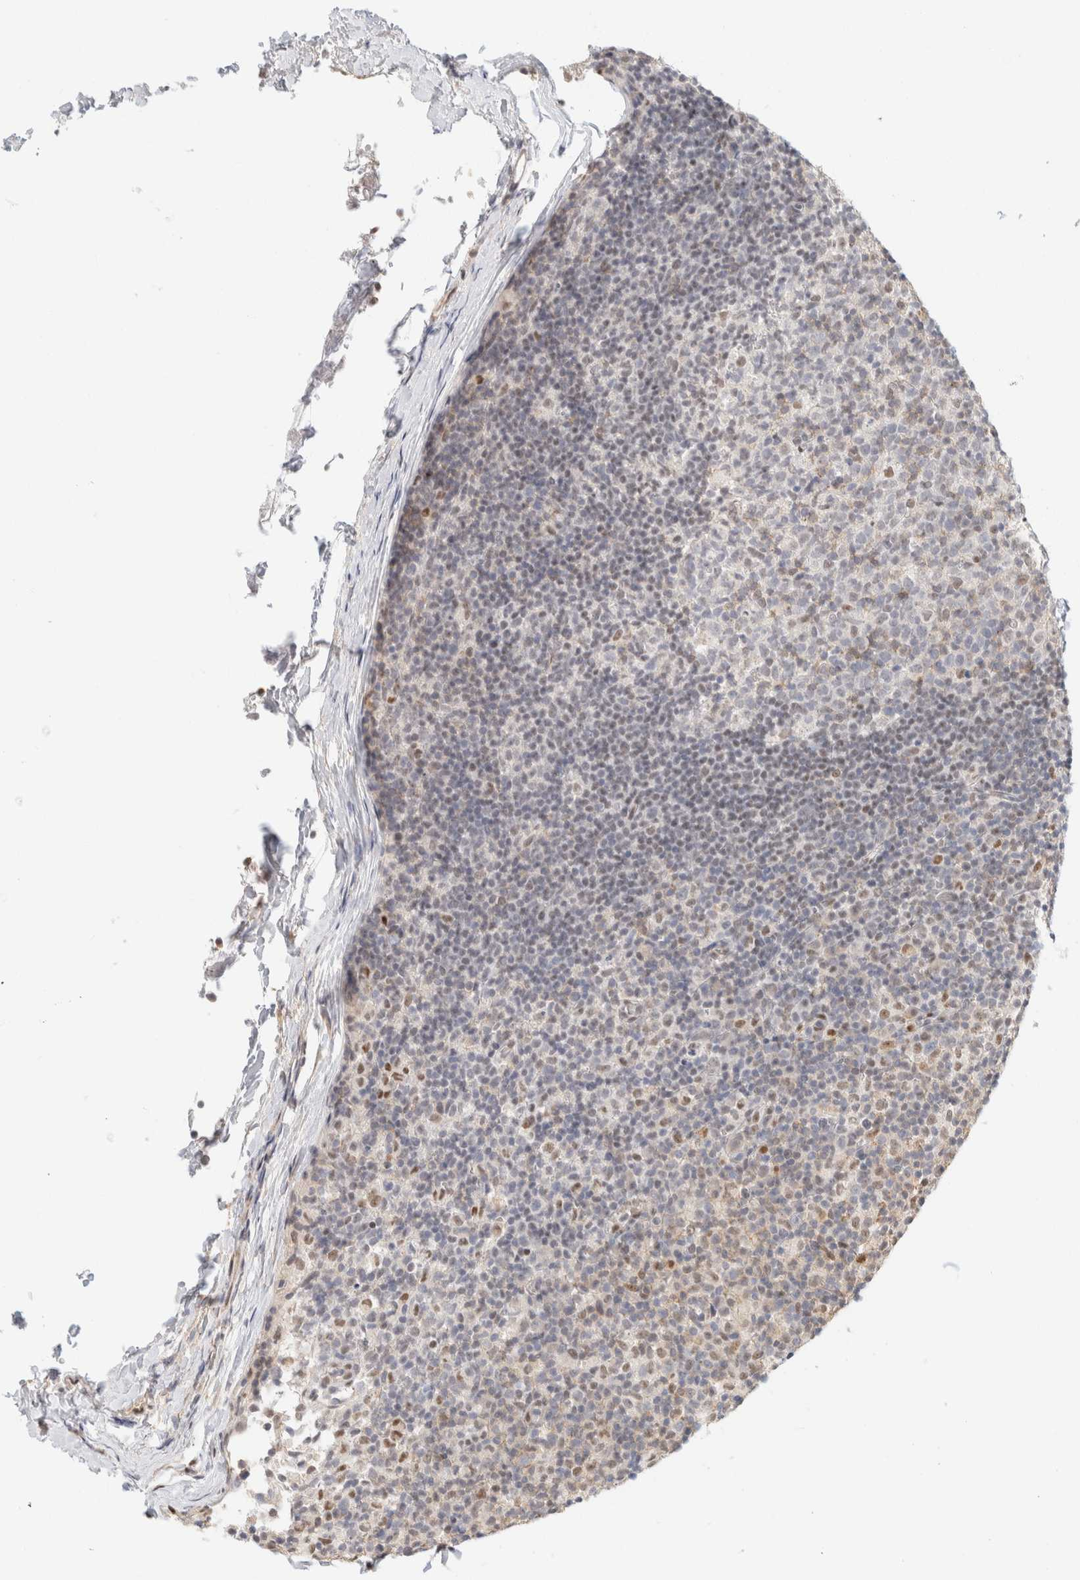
{"staining": {"intensity": "weak", "quantity": "<25%", "location": "nuclear"}, "tissue": "lymph node", "cell_type": "Germinal center cells", "image_type": "normal", "snomed": [{"axis": "morphology", "description": "Normal tissue, NOS"}, {"axis": "morphology", "description": "Inflammation, NOS"}, {"axis": "topography", "description": "Lymph node"}], "caption": "A high-resolution micrograph shows immunohistochemistry (IHC) staining of benign lymph node, which demonstrates no significant expression in germinal center cells. (Immunohistochemistry, brightfield microscopy, high magnification).", "gene": "ZNF768", "patient": {"sex": "male", "age": 55}}